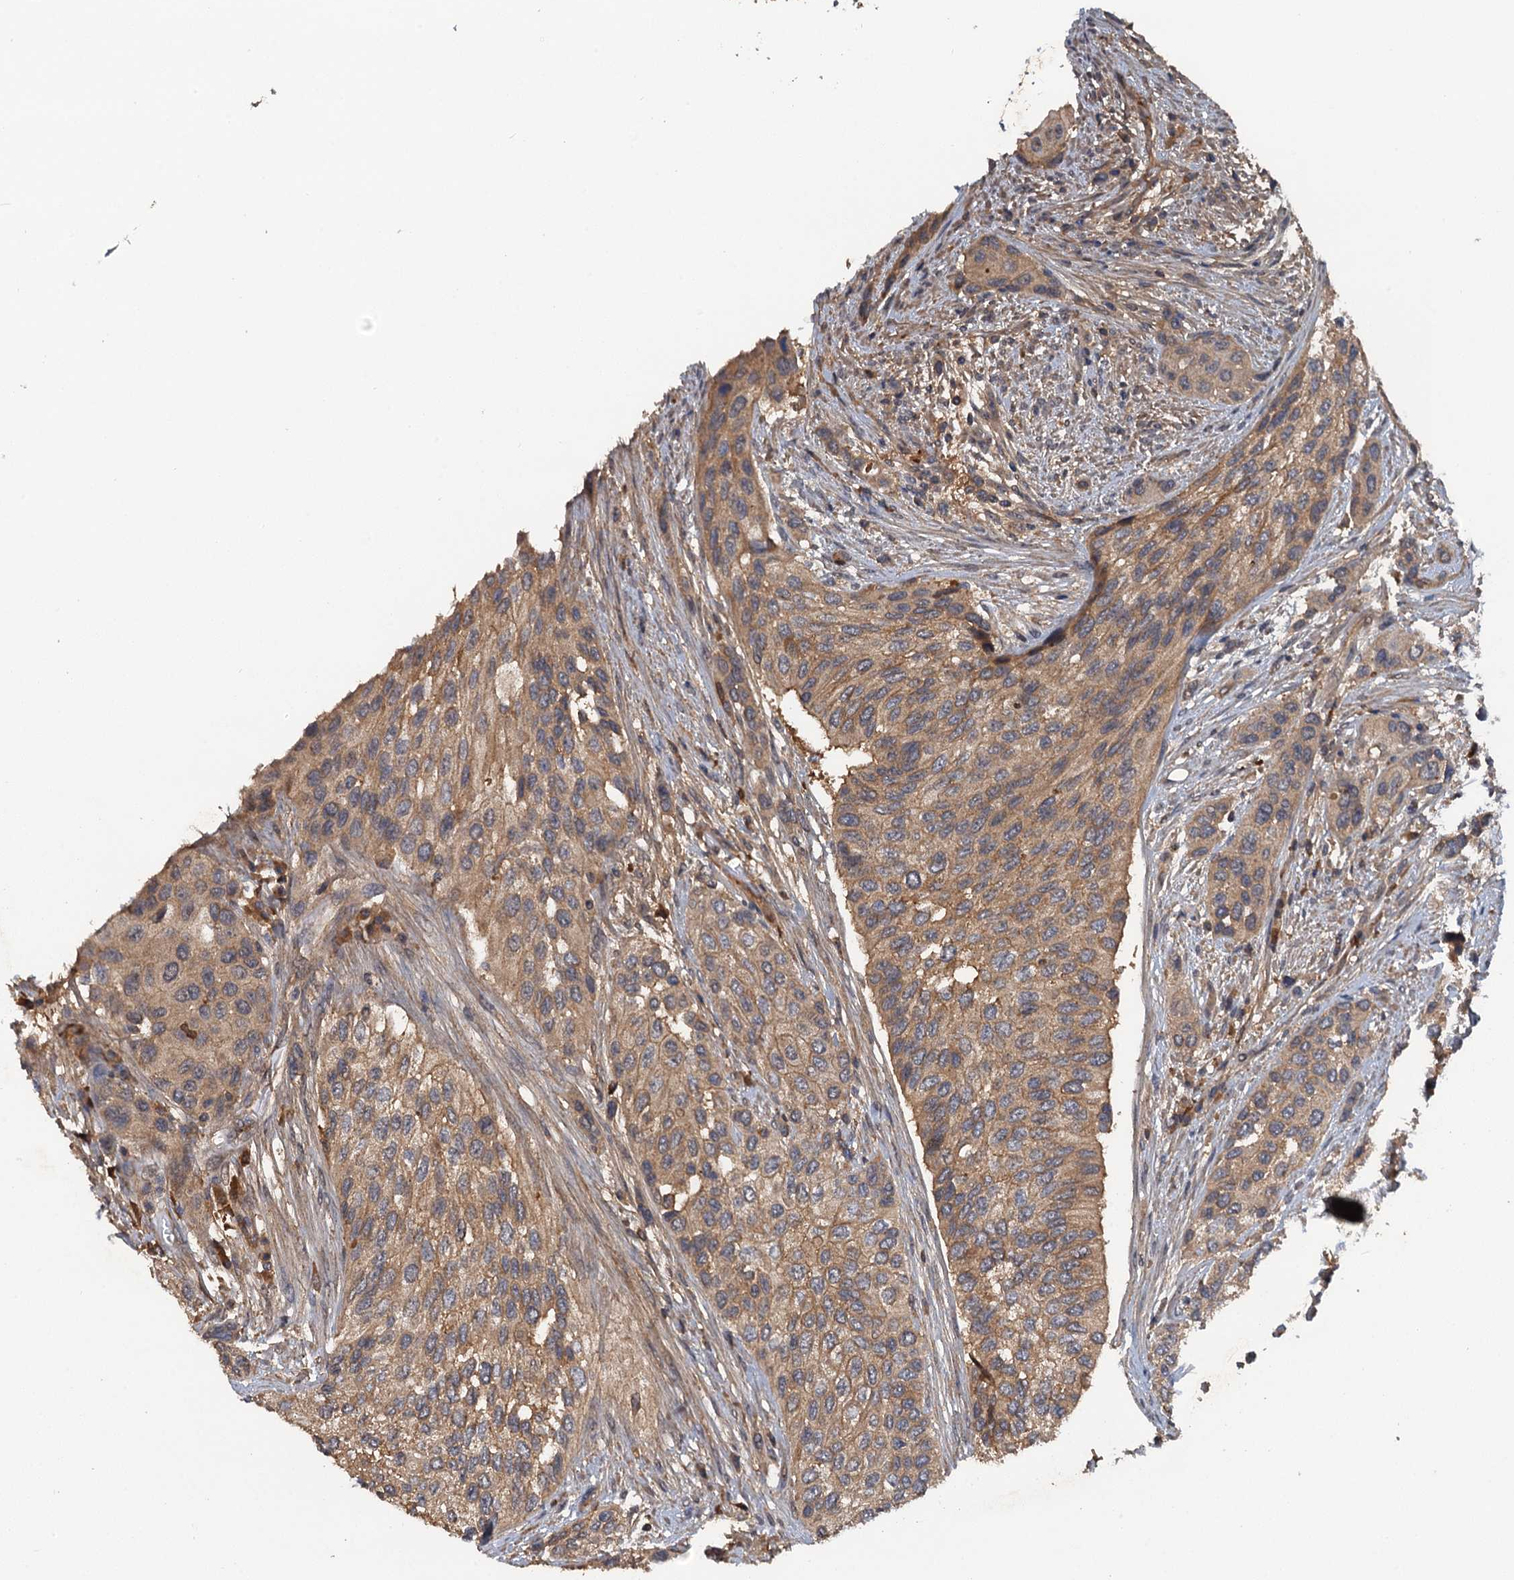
{"staining": {"intensity": "moderate", "quantity": ">75%", "location": "cytoplasmic/membranous"}, "tissue": "urothelial cancer", "cell_type": "Tumor cells", "image_type": "cancer", "snomed": [{"axis": "morphology", "description": "Normal tissue, NOS"}, {"axis": "morphology", "description": "Urothelial carcinoma, High grade"}, {"axis": "topography", "description": "Vascular tissue"}, {"axis": "topography", "description": "Urinary bladder"}], "caption": "A high-resolution photomicrograph shows immunohistochemistry (IHC) staining of urothelial carcinoma (high-grade), which displays moderate cytoplasmic/membranous expression in approximately >75% of tumor cells.", "gene": "HAPLN3", "patient": {"sex": "female", "age": 56}}